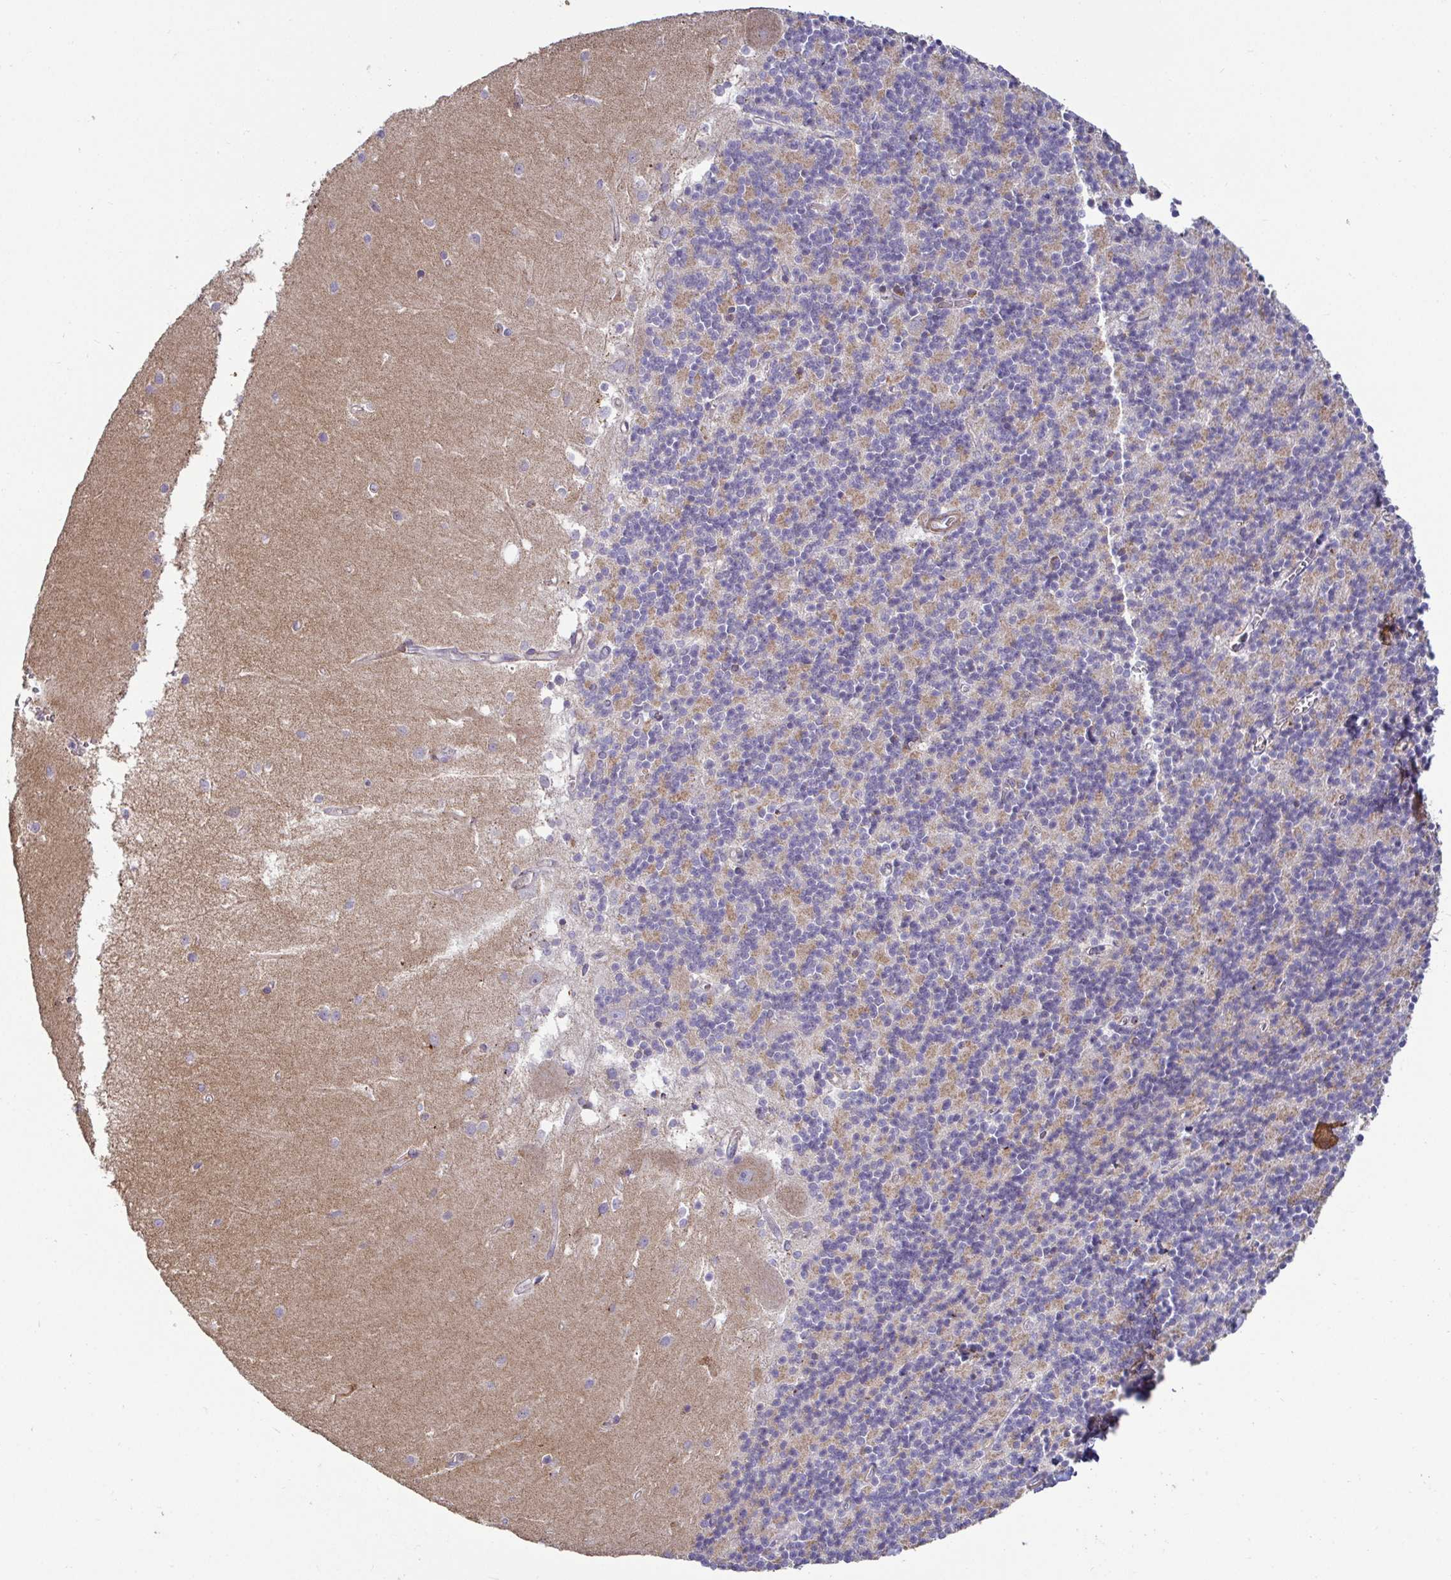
{"staining": {"intensity": "moderate", "quantity": "<25%", "location": "cytoplasmic/membranous"}, "tissue": "cerebellum", "cell_type": "Cells in granular layer", "image_type": "normal", "snomed": [{"axis": "morphology", "description": "Normal tissue, NOS"}, {"axis": "topography", "description": "Cerebellum"}], "caption": "A photomicrograph of human cerebellum stained for a protein shows moderate cytoplasmic/membranous brown staining in cells in granular layer. The staining was performed using DAB (3,3'-diaminobenzidine) to visualize the protein expression in brown, while the nuclei were stained in blue with hematoxylin (Magnification: 20x).", "gene": "SPRY1", "patient": {"sex": "male", "age": 54}}